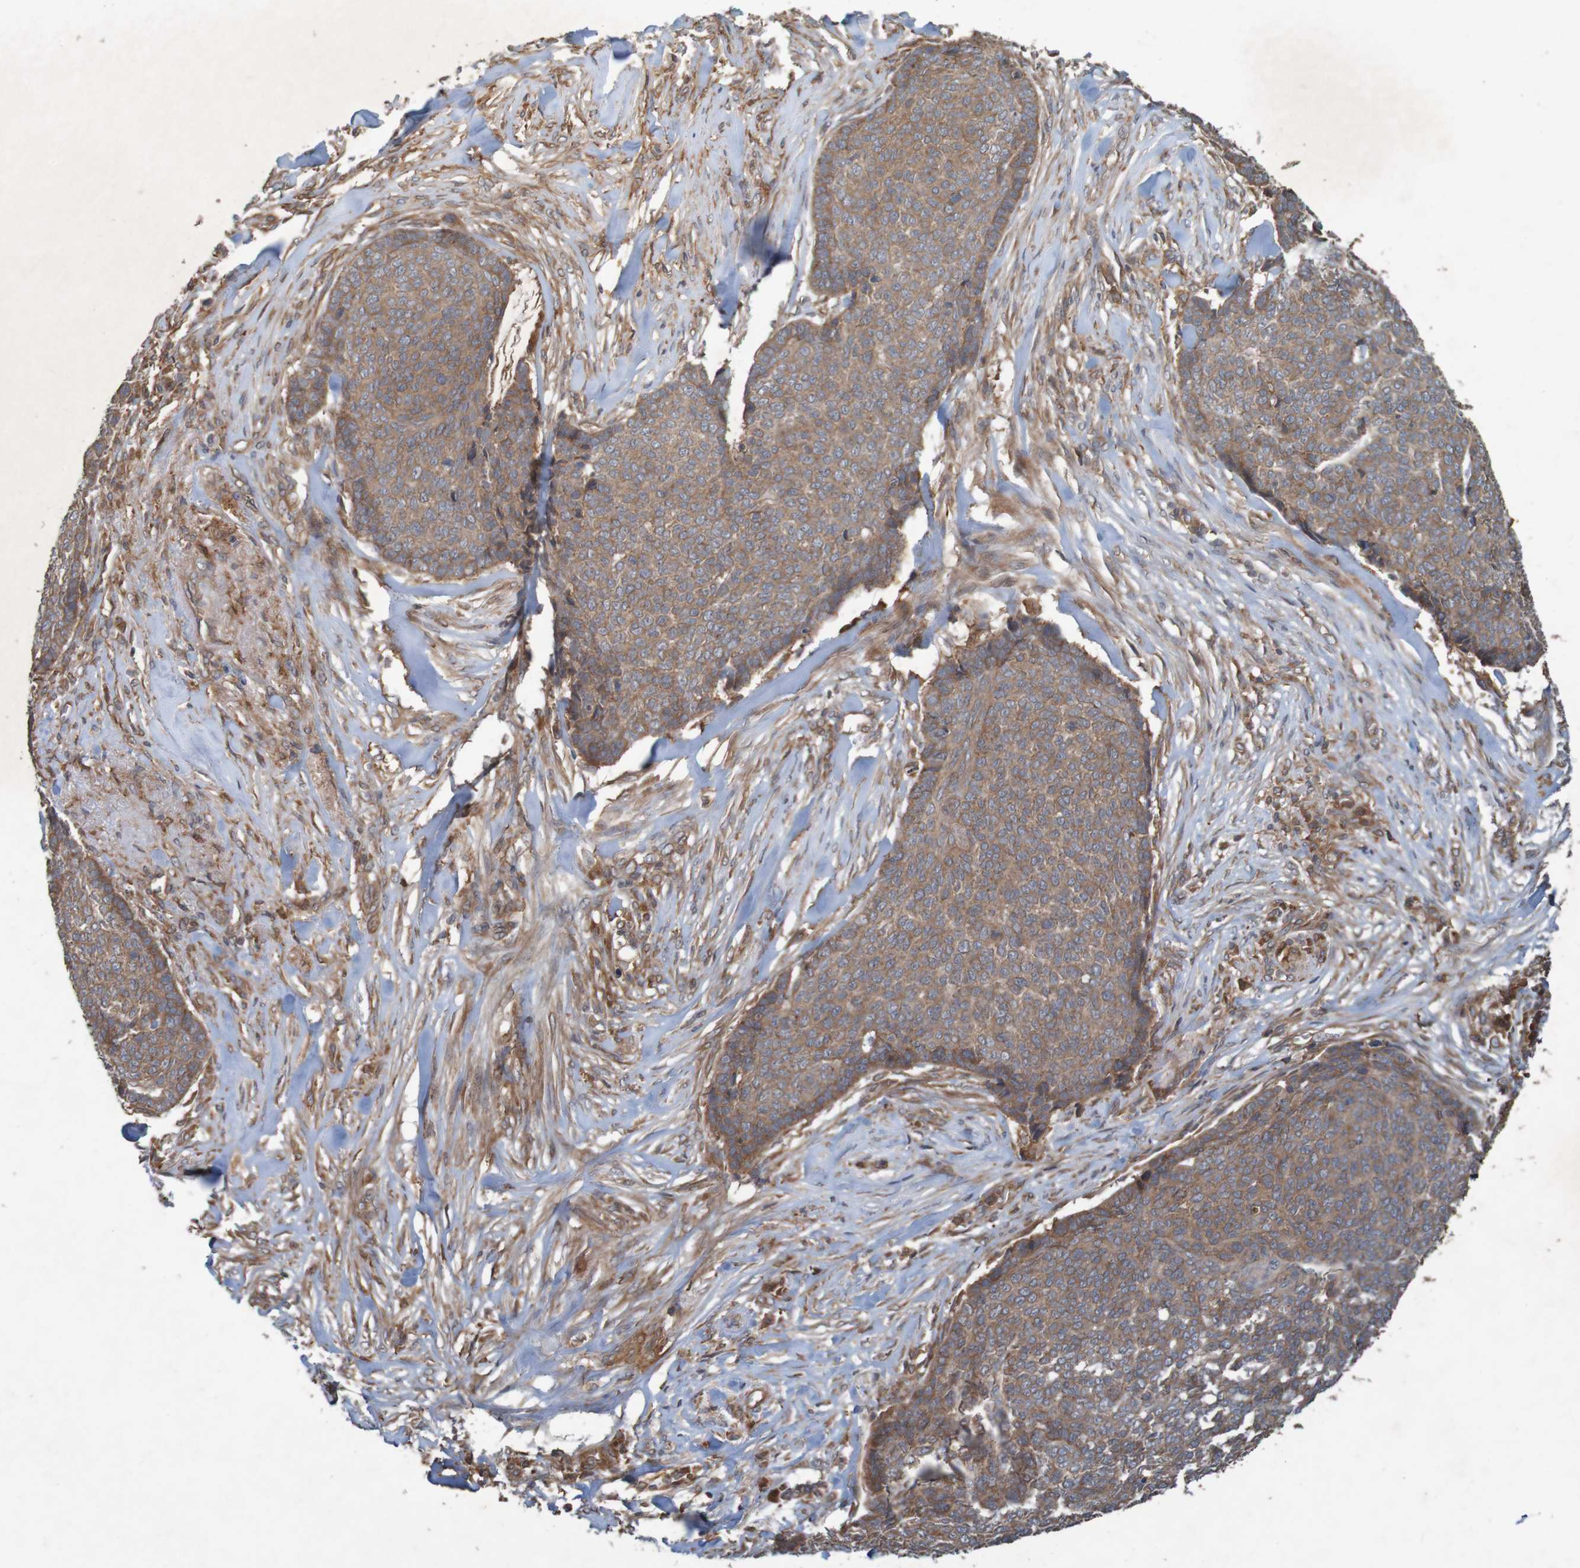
{"staining": {"intensity": "weak", "quantity": ">75%", "location": "cytoplasmic/membranous"}, "tissue": "skin cancer", "cell_type": "Tumor cells", "image_type": "cancer", "snomed": [{"axis": "morphology", "description": "Basal cell carcinoma"}, {"axis": "topography", "description": "Skin"}], "caption": "Immunohistochemical staining of human skin basal cell carcinoma reveals low levels of weak cytoplasmic/membranous protein expression in about >75% of tumor cells.", "gene": "ARHGEF11", "patient": {"sex": "male", "age": 84}}